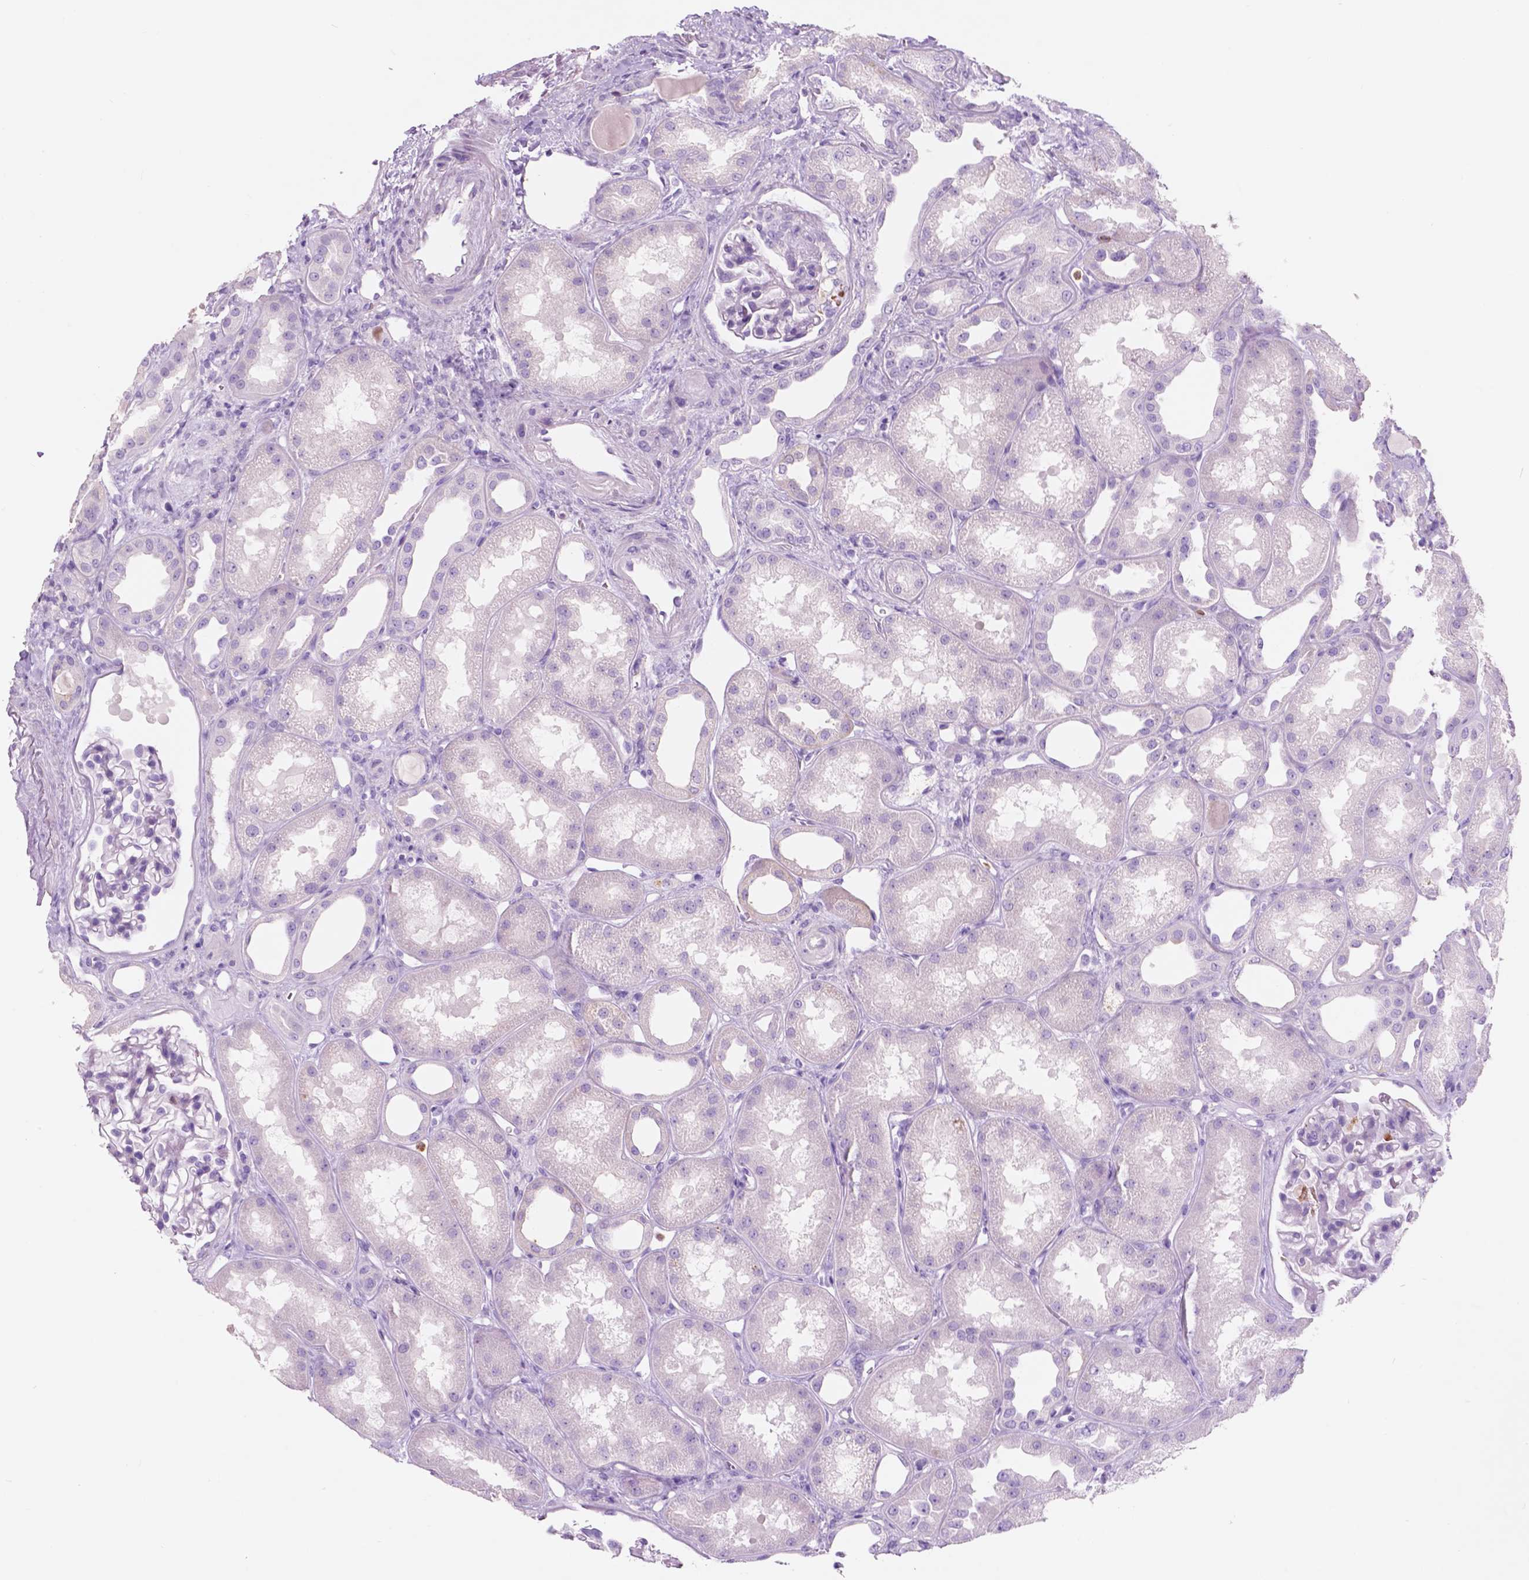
{"staining": {"intensity": "negative", "quantity": "none", "location": "none"}, "tissue": "kidney", "cell_type": "Cells in glomeruli", "image_type": "normal", "snomed": [{"axis": "morphology", "description": "Normal tissue, NOS"}, {"axis": "topography", "description": "Kidney"}], "caption": "Cells in glomeruli show no significant protein positivity in unremarkable kidney. (Stains: DAB immunohistochemistry with hematoxylin counter stain, Microscopy: brightfield microscopy at high magnification).", "gene": "CUZD1", "patient": {"sex": "male", "age": 61}}